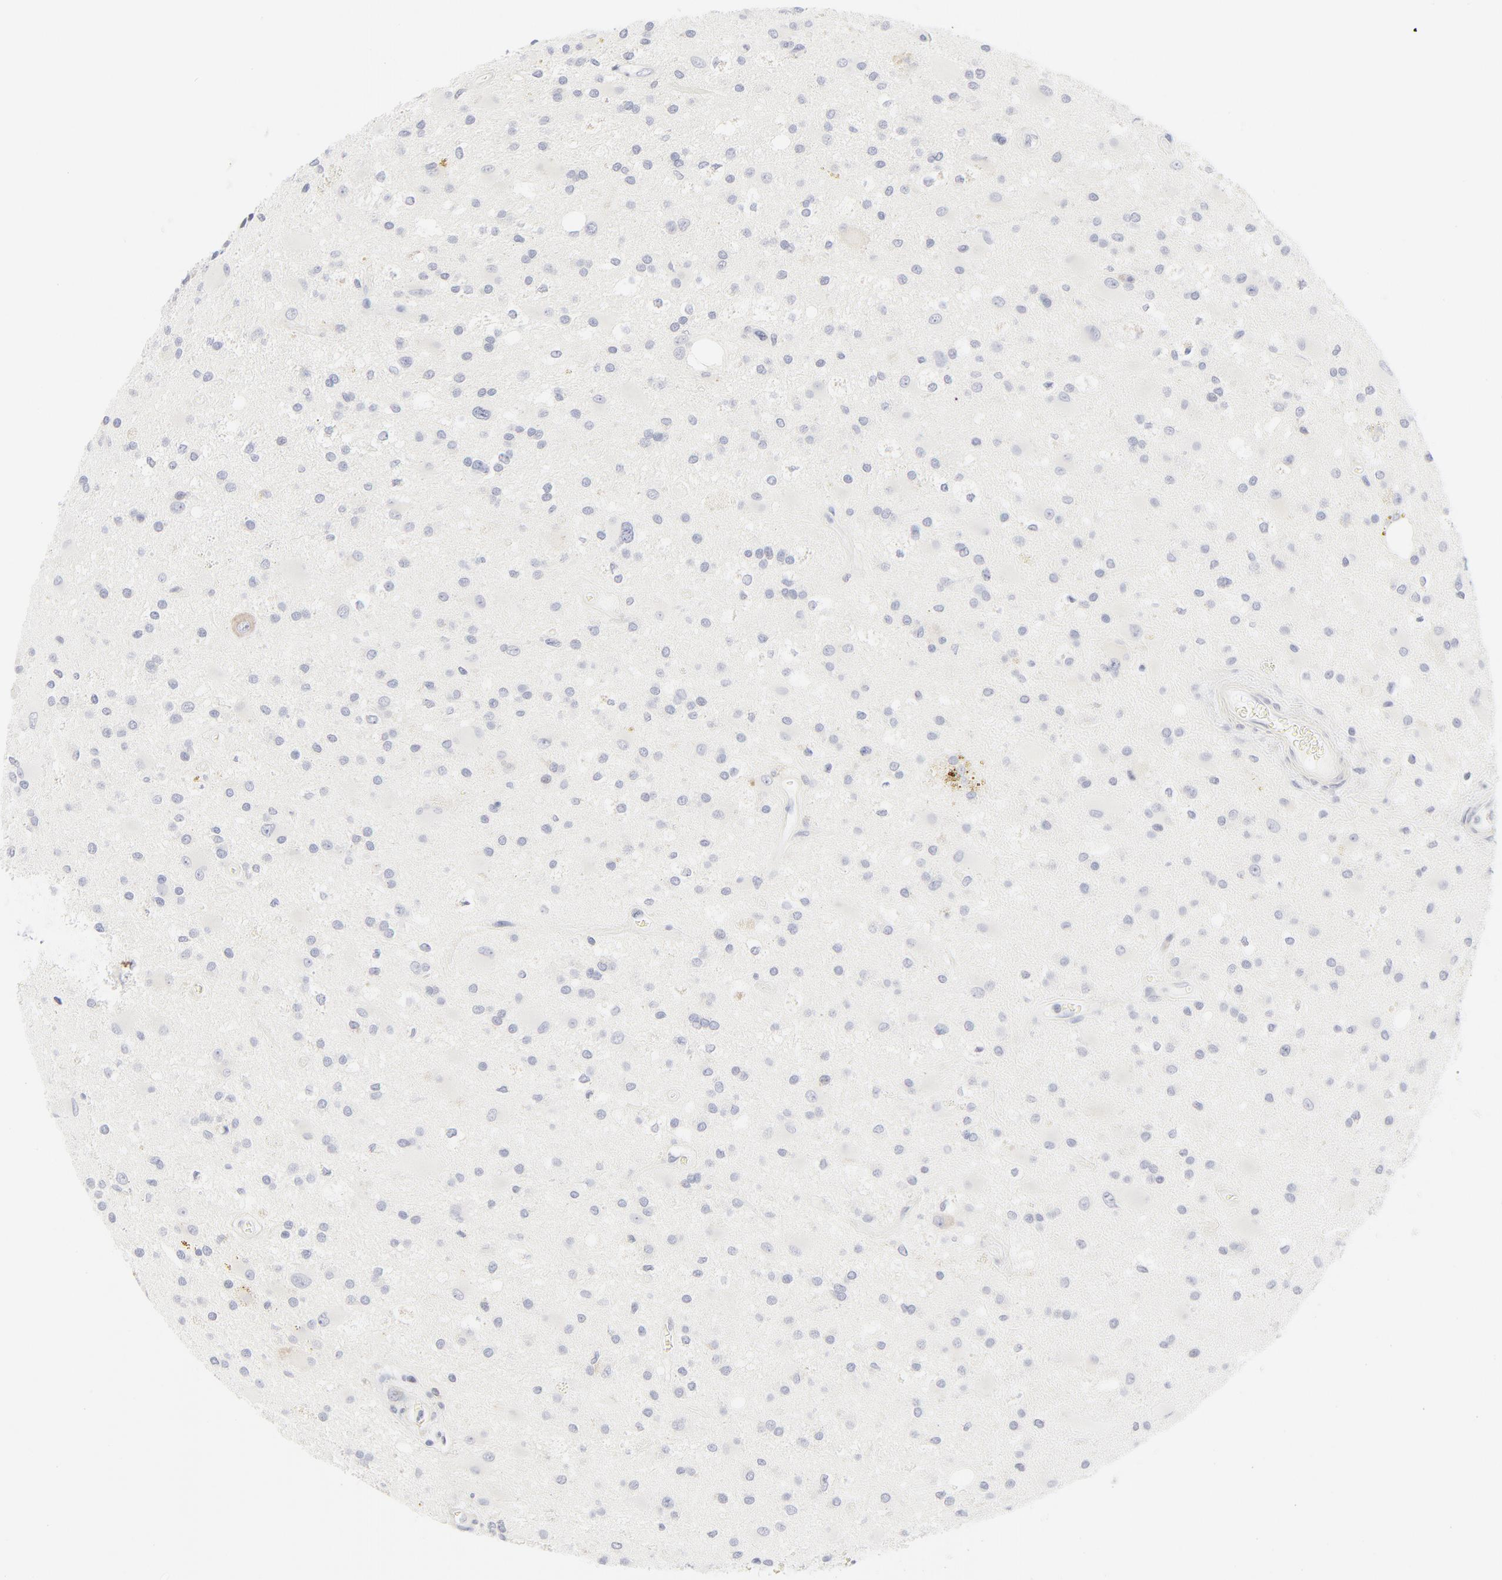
{"staining": {"intensity": "negative", "quantity": "none", "location": "none"}, "tissue": "glioma", "cell_type": "Tumor cells", "image_type": "cancer", "snomed": [{"axis": "morphology", "description": "Glioma, malignant, Low grade"}, {"axis": "topography", "description": "Brain"}], "caption": "Immunohistochemistry of human glioma exhibits no expression in tumor cells. (DAB (3,3'-diaminobenzidine) immunohistochemistry (IHC) visualized using brightfield microscopy, high magnification).", "gene": "NPNT", "patient": {"sex": "male", "age": 58}}